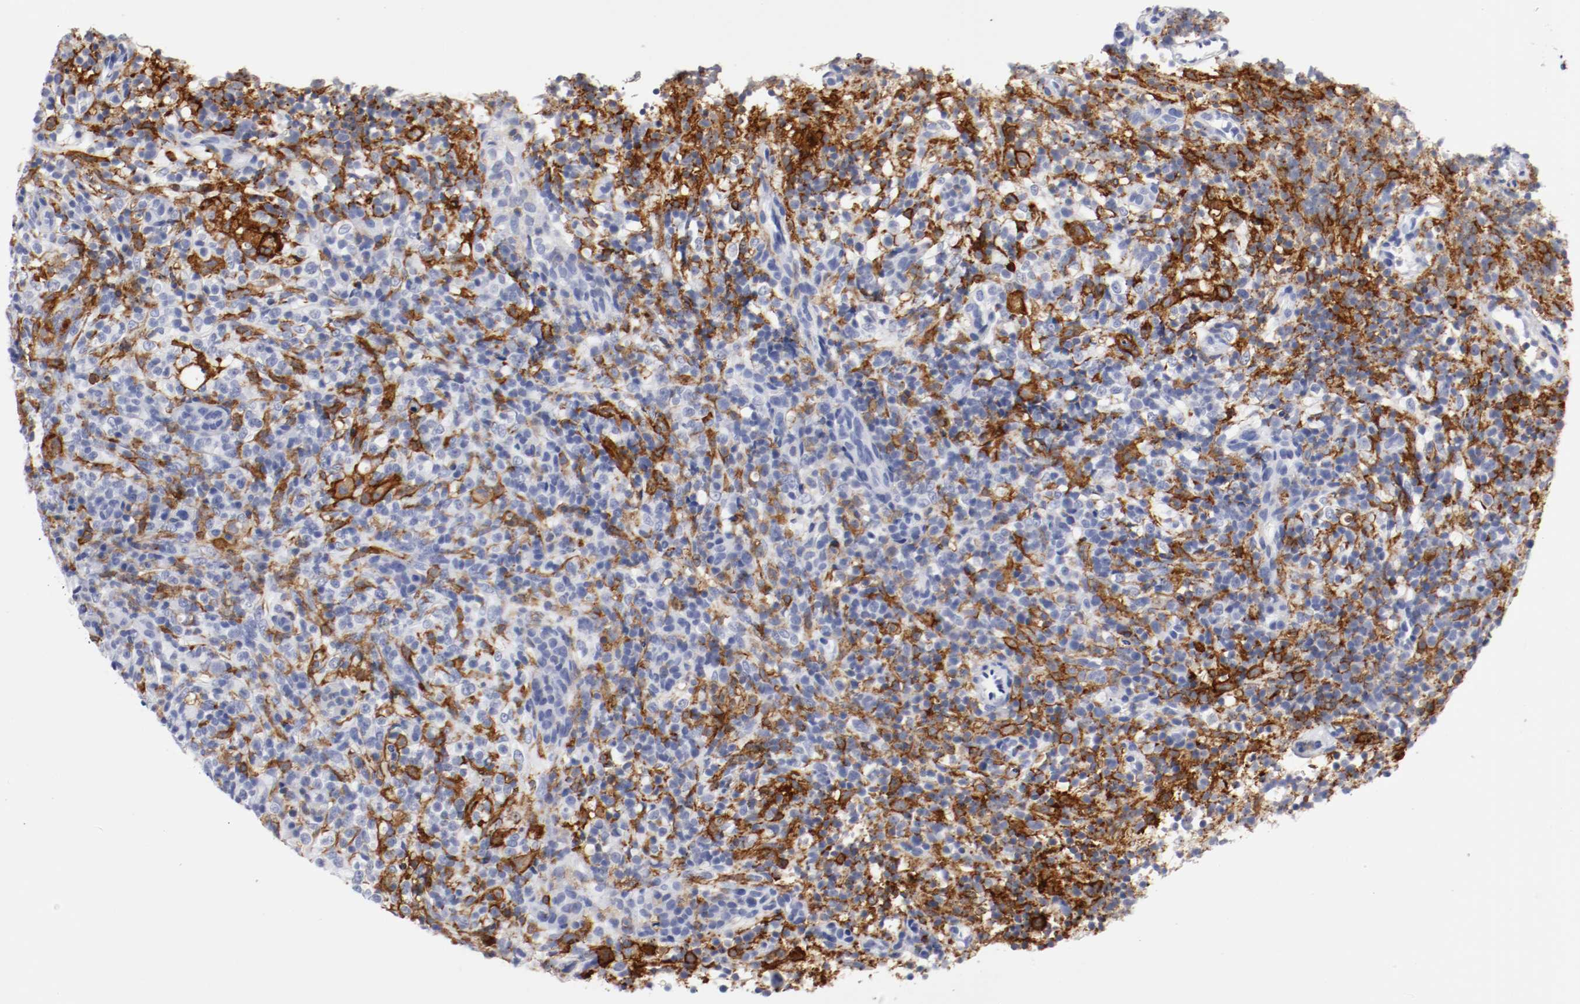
{"staining": {"intensity": "negative", "quantity": "none", "location": "none"}, "tissue": "lymphoma", "cell_type": "Tumor cells", "image_type": "cancer", "snomed": [{"axis": "morphology", "description": "Malignant lymphoma, non-Hodgkin's type, High grade"}, {"axis": "topography", "description": "Lymph node"}], "caption": "Tumor cells are negative for brown protein staining in malignant lymphoma, non-Hodgkin's type (high-grade).", "gene": "ITGAX", "patient": {"sex": "female", "age": 76}}